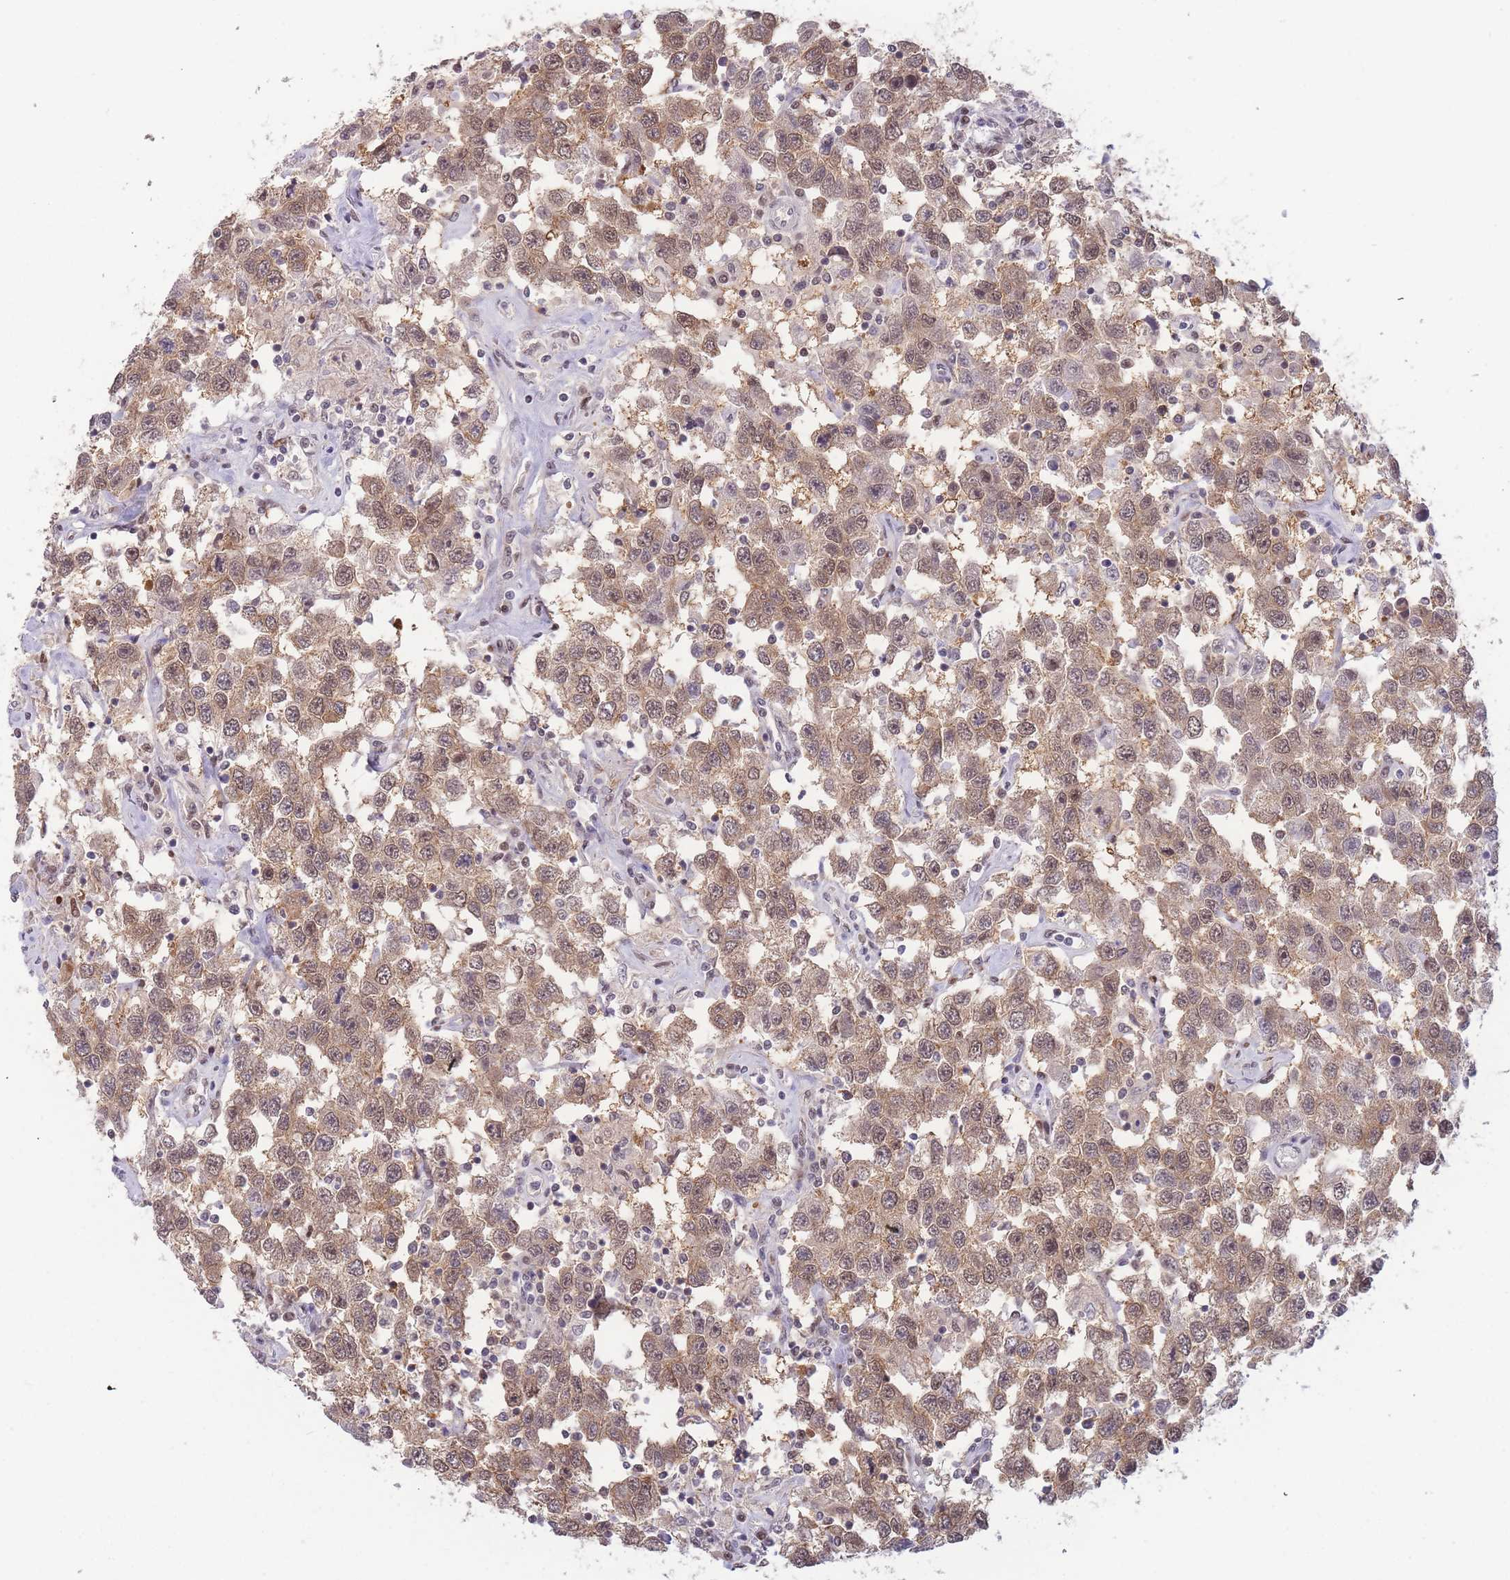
{"staining": {"intensity": "moderate", "quantity": ">75%", "location": "cytoplasmic/membranous,nuclear"}, "tissue": "testis cancer", "cell_type": "Tumor cells", "image_type": "cancer", "snomed": [{"axis": "morphology", "description": "Seminoma, NOS"}, {"axis": "topography", "description": "Testis"}], "caption": "Immunohistochemistry (IHC) histopathology image of neoplastic tissue: human testis seminoma stained using immunohistochemistry (IHC) reveals medium levels of moderate protein expression localized specifically in the cytoplasmic/membranous and nuclear of tumor cells, appearing as a cytoplasmic/membranous and nuclear brown color.", "gene": "DEAF1", "patient": {"sex": "male", "age": 41}}